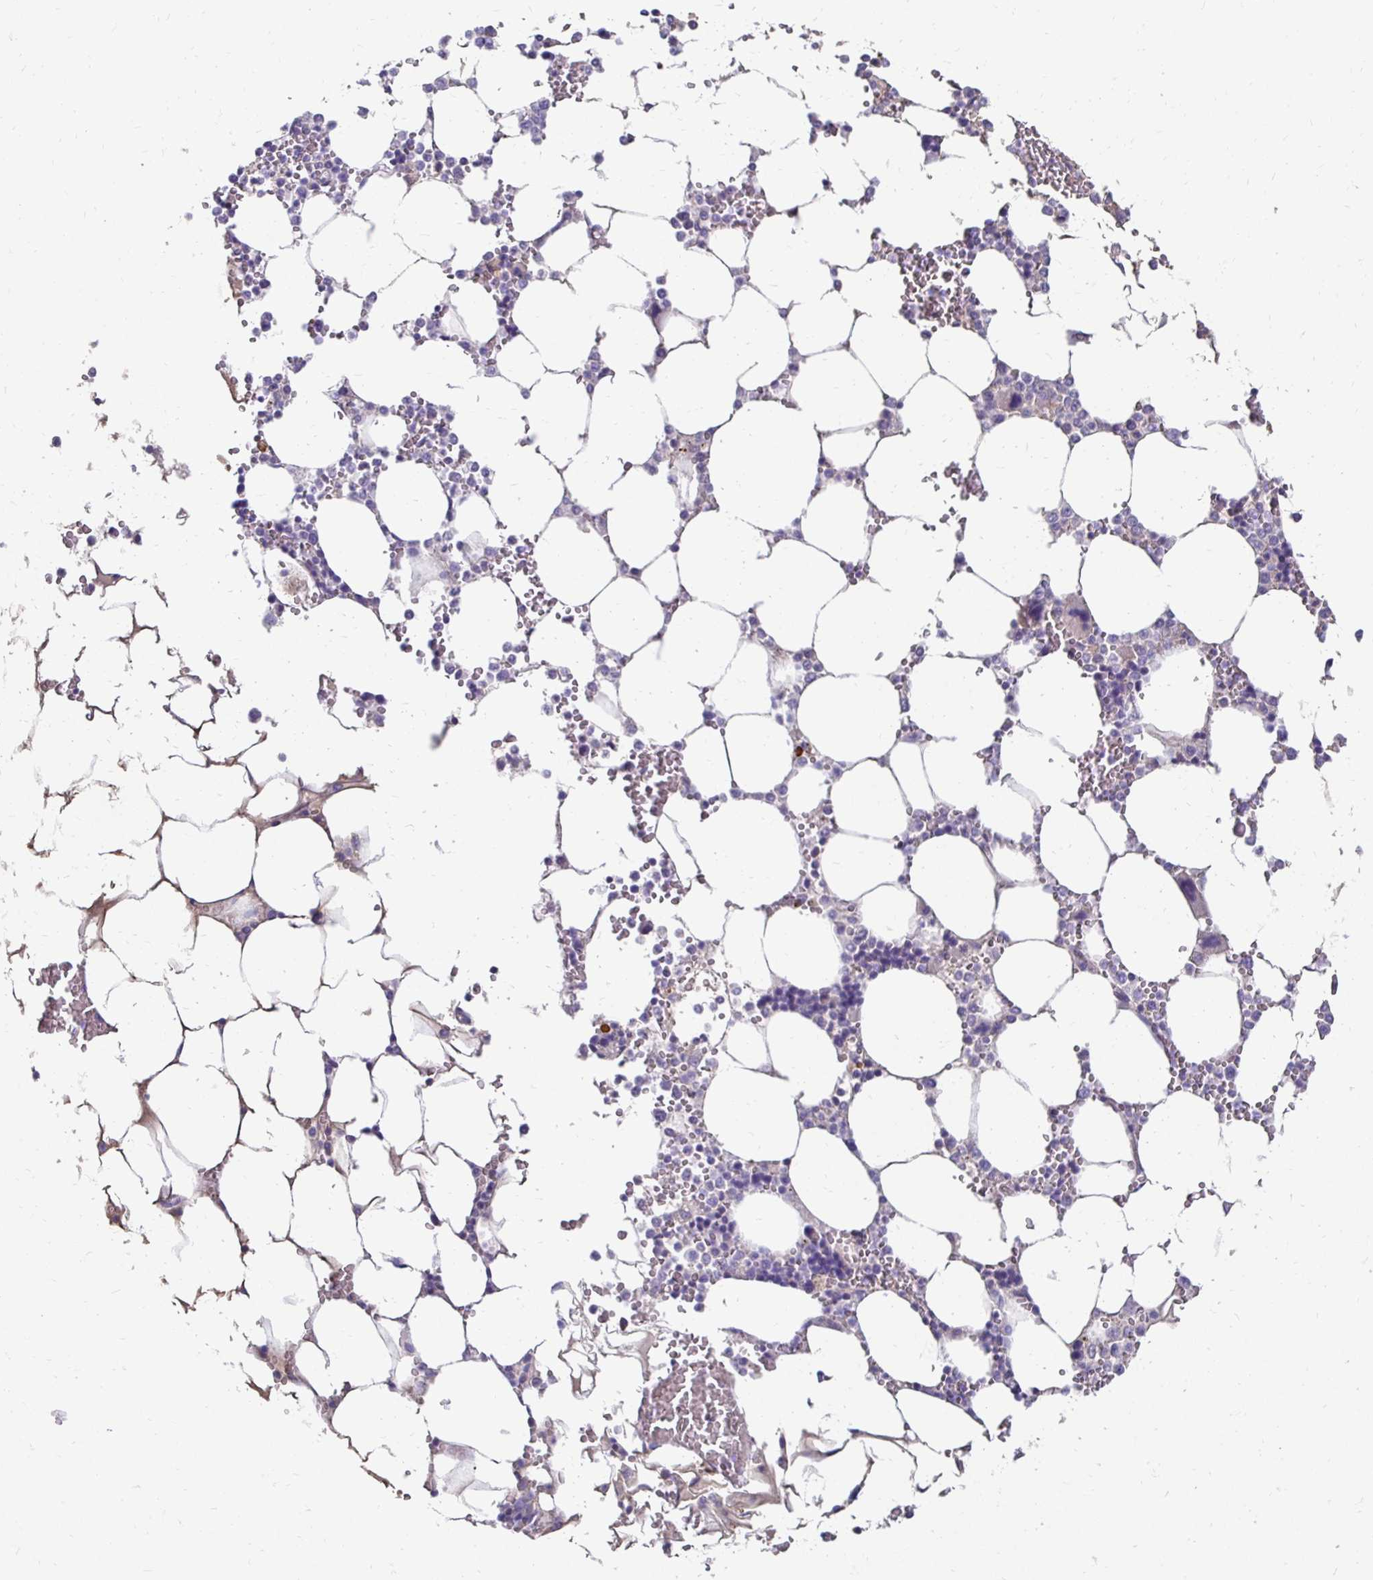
{"staining": {"intensity": "negative", "quantity": "none", "location": "none"}, "tissue": "bone marrow", "cell_type": "Hematopoietic cells", "image_type": "normal", "snomed": [{"axis": "morphology", "description": "Normal tissue, NOS"}, {"axis": "topography", "description": "Bone marrow"}], "caption": "DAB immunohistochemical staining of unremarkable human bone marrow demonstrates no significant expression in hematopoietic cells.", "gene": "AKAP6", "patient": {"sex": "male", "age": 64}}